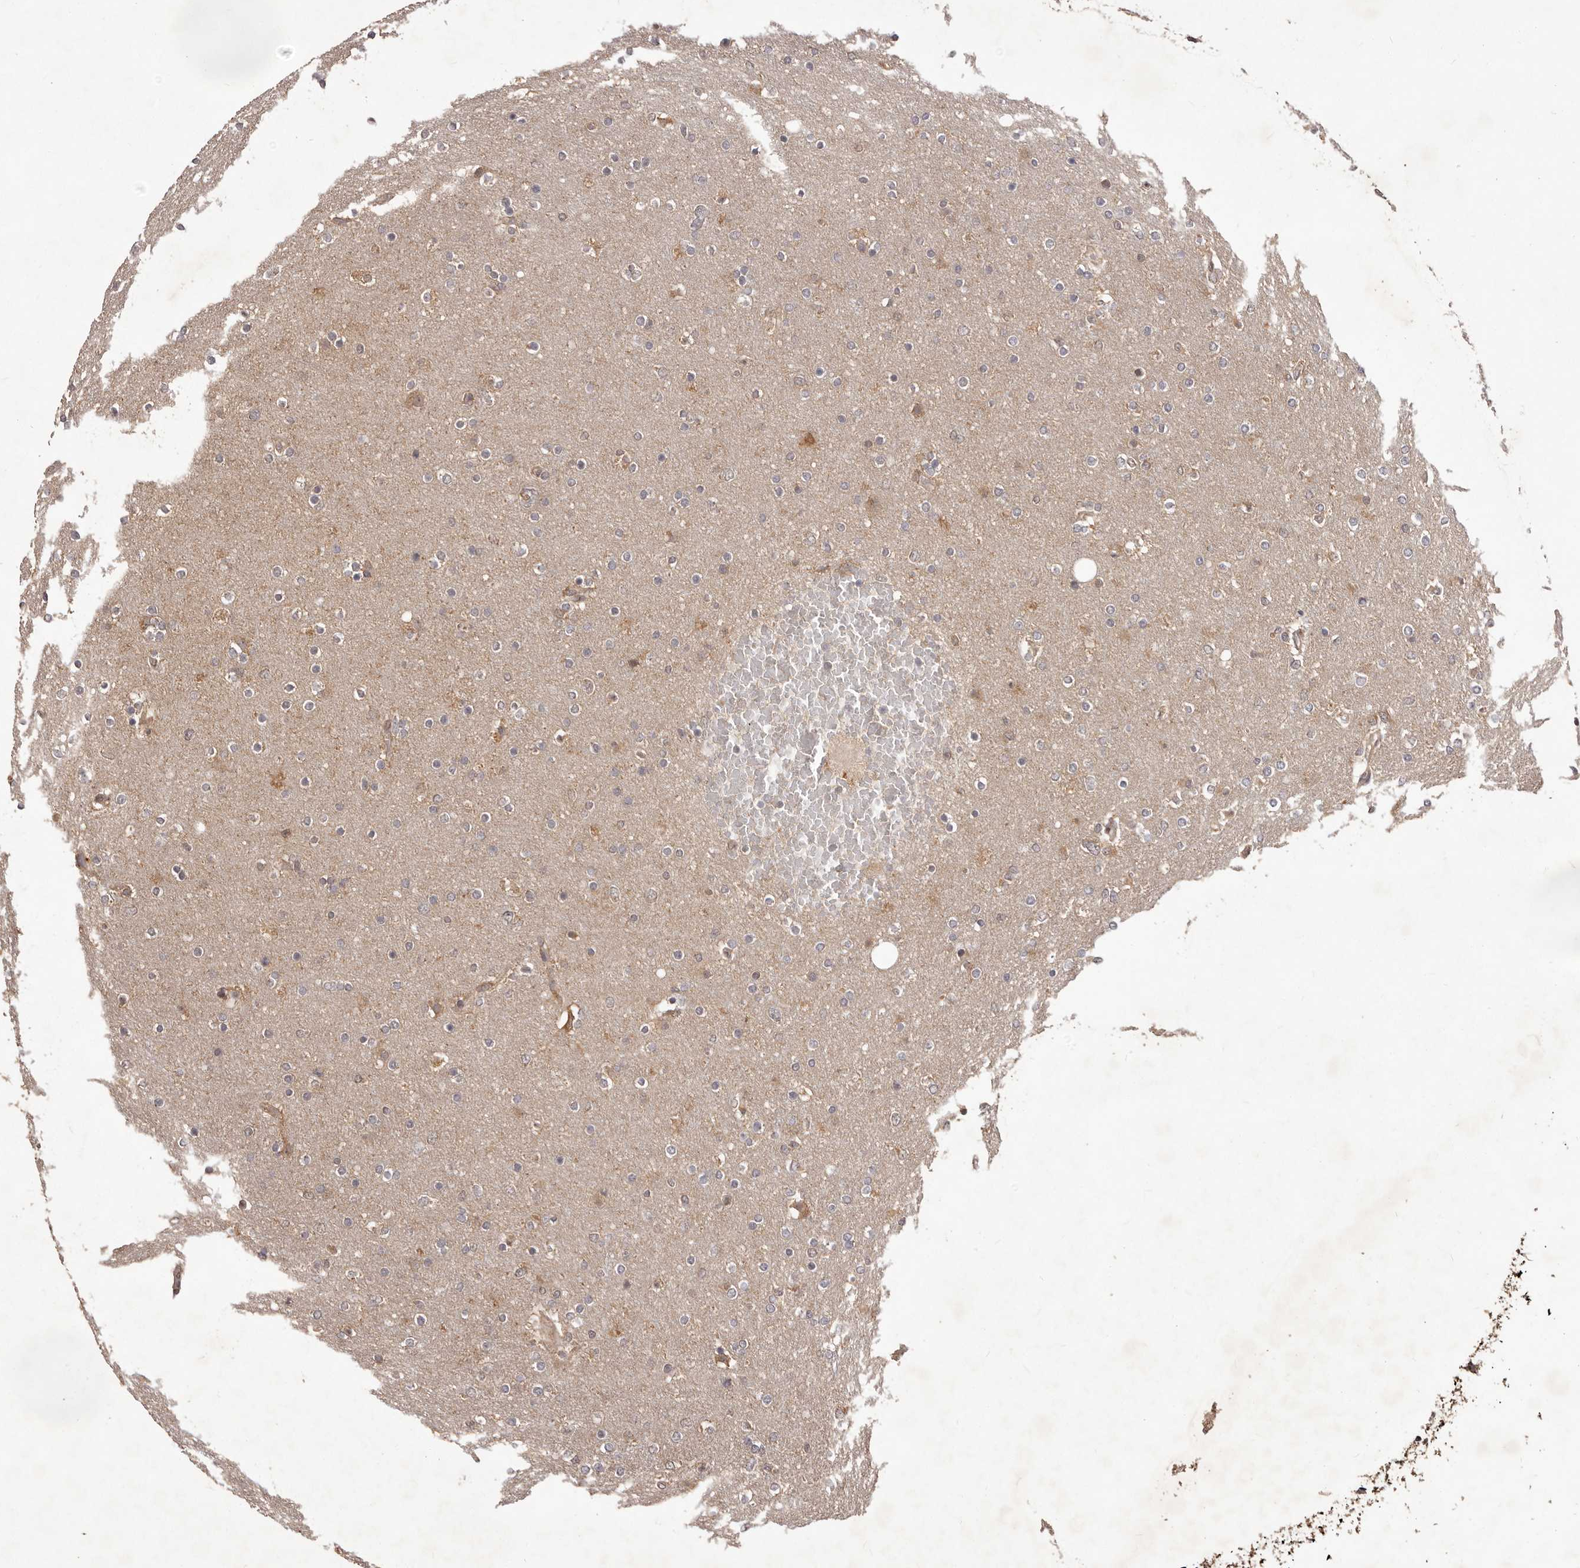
{"staining": {"intensity": "negative", "quantity": "none", "location": "none"}, "tissue": "glioma", "cell_type": "Tumor cells", "image_type": "cancer", "snomed": [{"axis": "morphology", "description": "Glioma, malignant, High grade"}, {"axis": "topography", "description": "Cerebral cortex"}], "caption": "High magnification brightfield microscopy of glioma stained with DAB (brown) and counterstained with hematoxylin (blue): tumor cells show no significant expression.", "gene": "MTO1", "patient": {"sex": "female", "age": 36}}